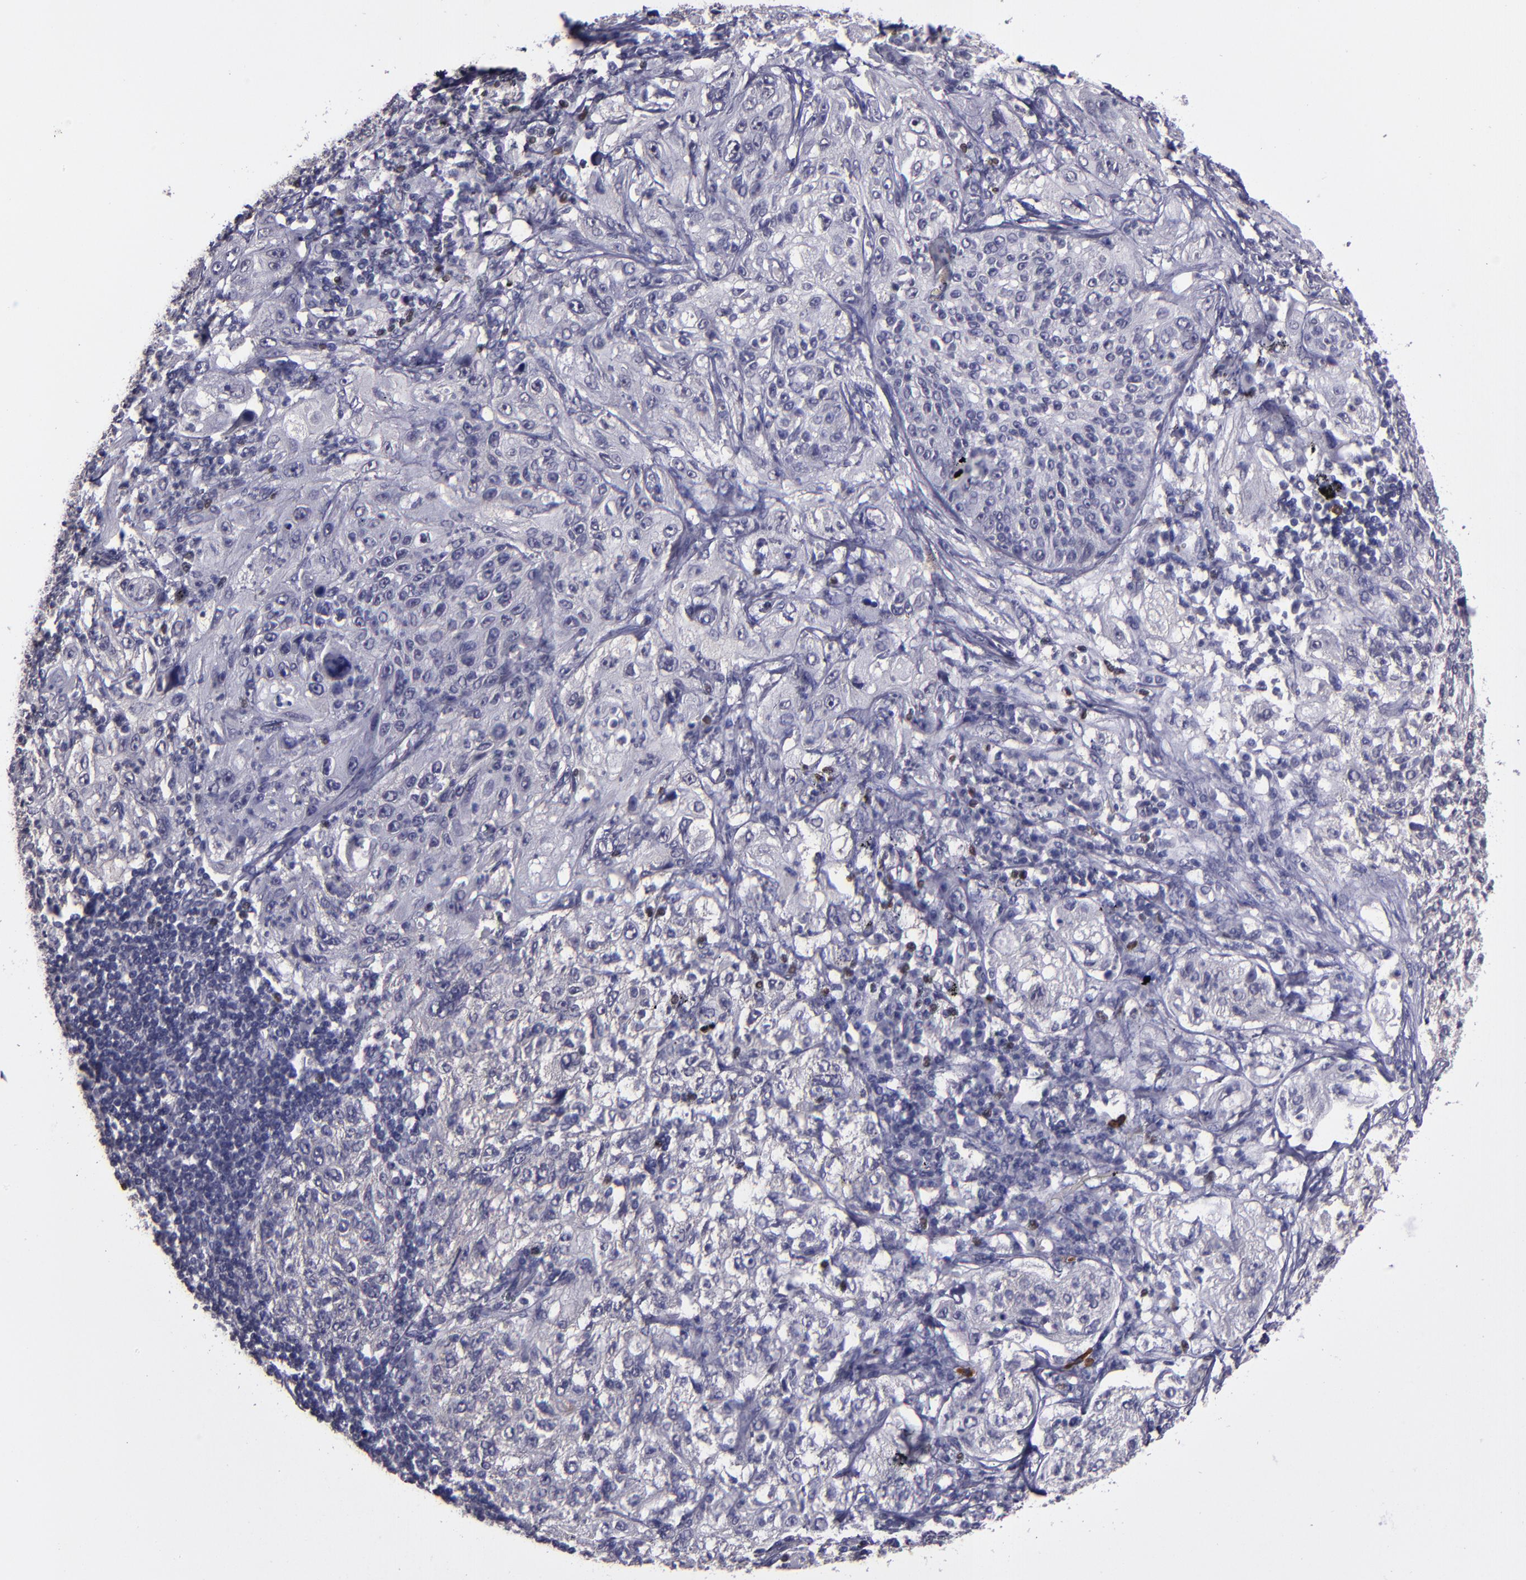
{"staining": {"intensity": "negative", "quantity": "none", "location": "none"}, "tissue": "lung cancer", "cell_type": "Tumor cells", "image_type": "cancer", "snomed": [{"axis": "morphology", "description": "Inflammation, NOS"}, {"axis": "morphology", "description": "Squamous cell carcinoma, NOS"}, {"axis": "topography", "description": "Lymph node"}, {"axis": "topography", "description": "Soft tissue"}, {"axis": "topography", "description": "Lung"}], "caption": "Protein analysis of squamous cell carcinoma (lung) exhibits no significant expression in tumor cells.", "gene": "CEBPE", "patient": {"sex": "male", "age": 66}}